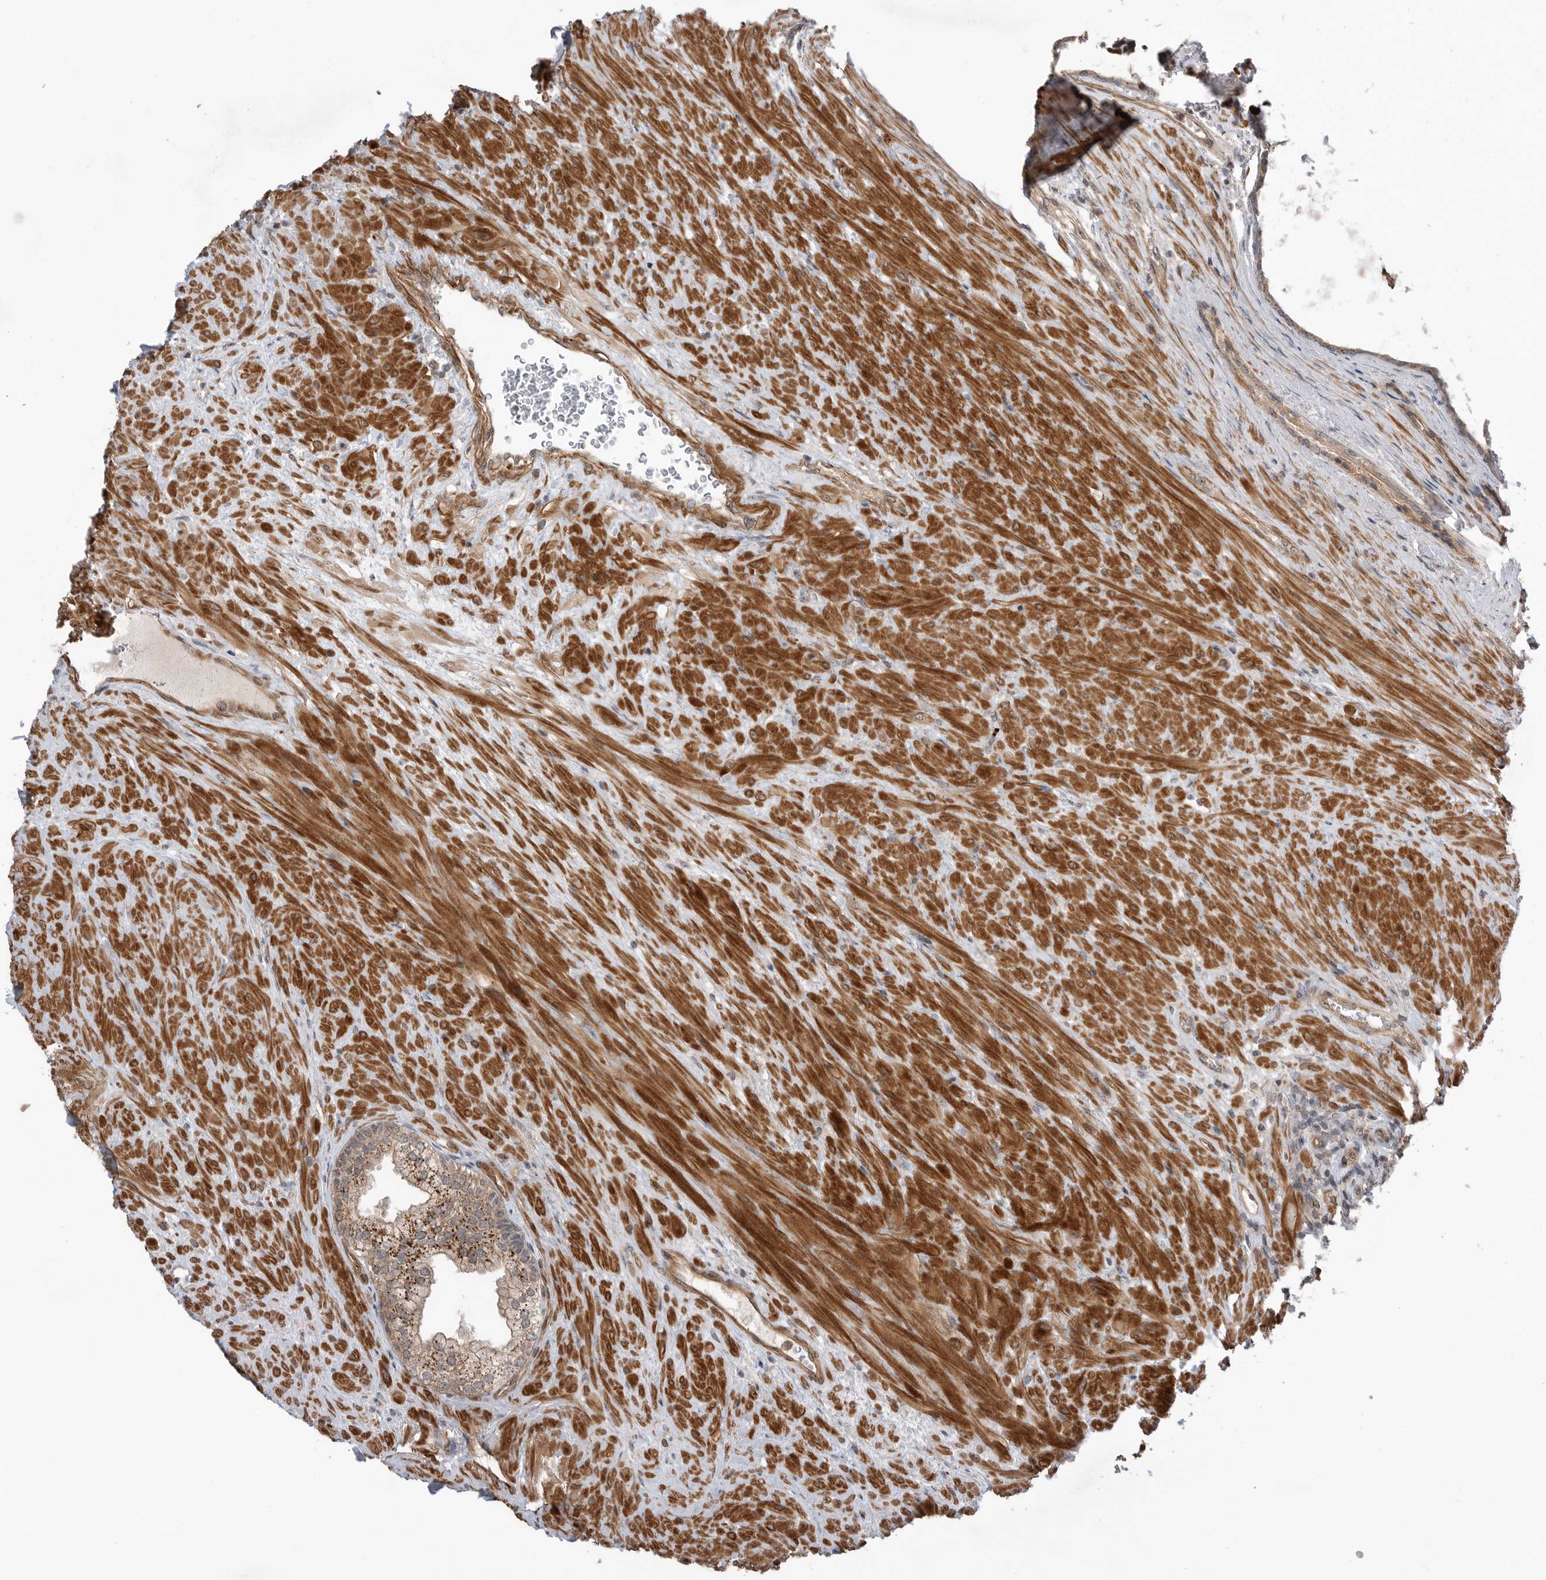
{"staining": {"intensity": "moderate", "quantity": ">75%", "location": "cytoplasmic/membranous"}, "tissue": "prostate", "cell_type": "Glandular cells", "image_type": "normal", "snomed": [{"axis": "morphology", "description": "Normal tissue, NOS"}, {"axis": "topography", "description": "Prostate"}], "caption": "Immunohistochemistry micrograph of unremarkable human prostate stained for a protein (brown), which displays medium levels of moderate cytoplasmic/membranous expression in about >75% of glandular cells.", "gene": "PEAK1", "patient": {"sex": "male", "age": 76}}